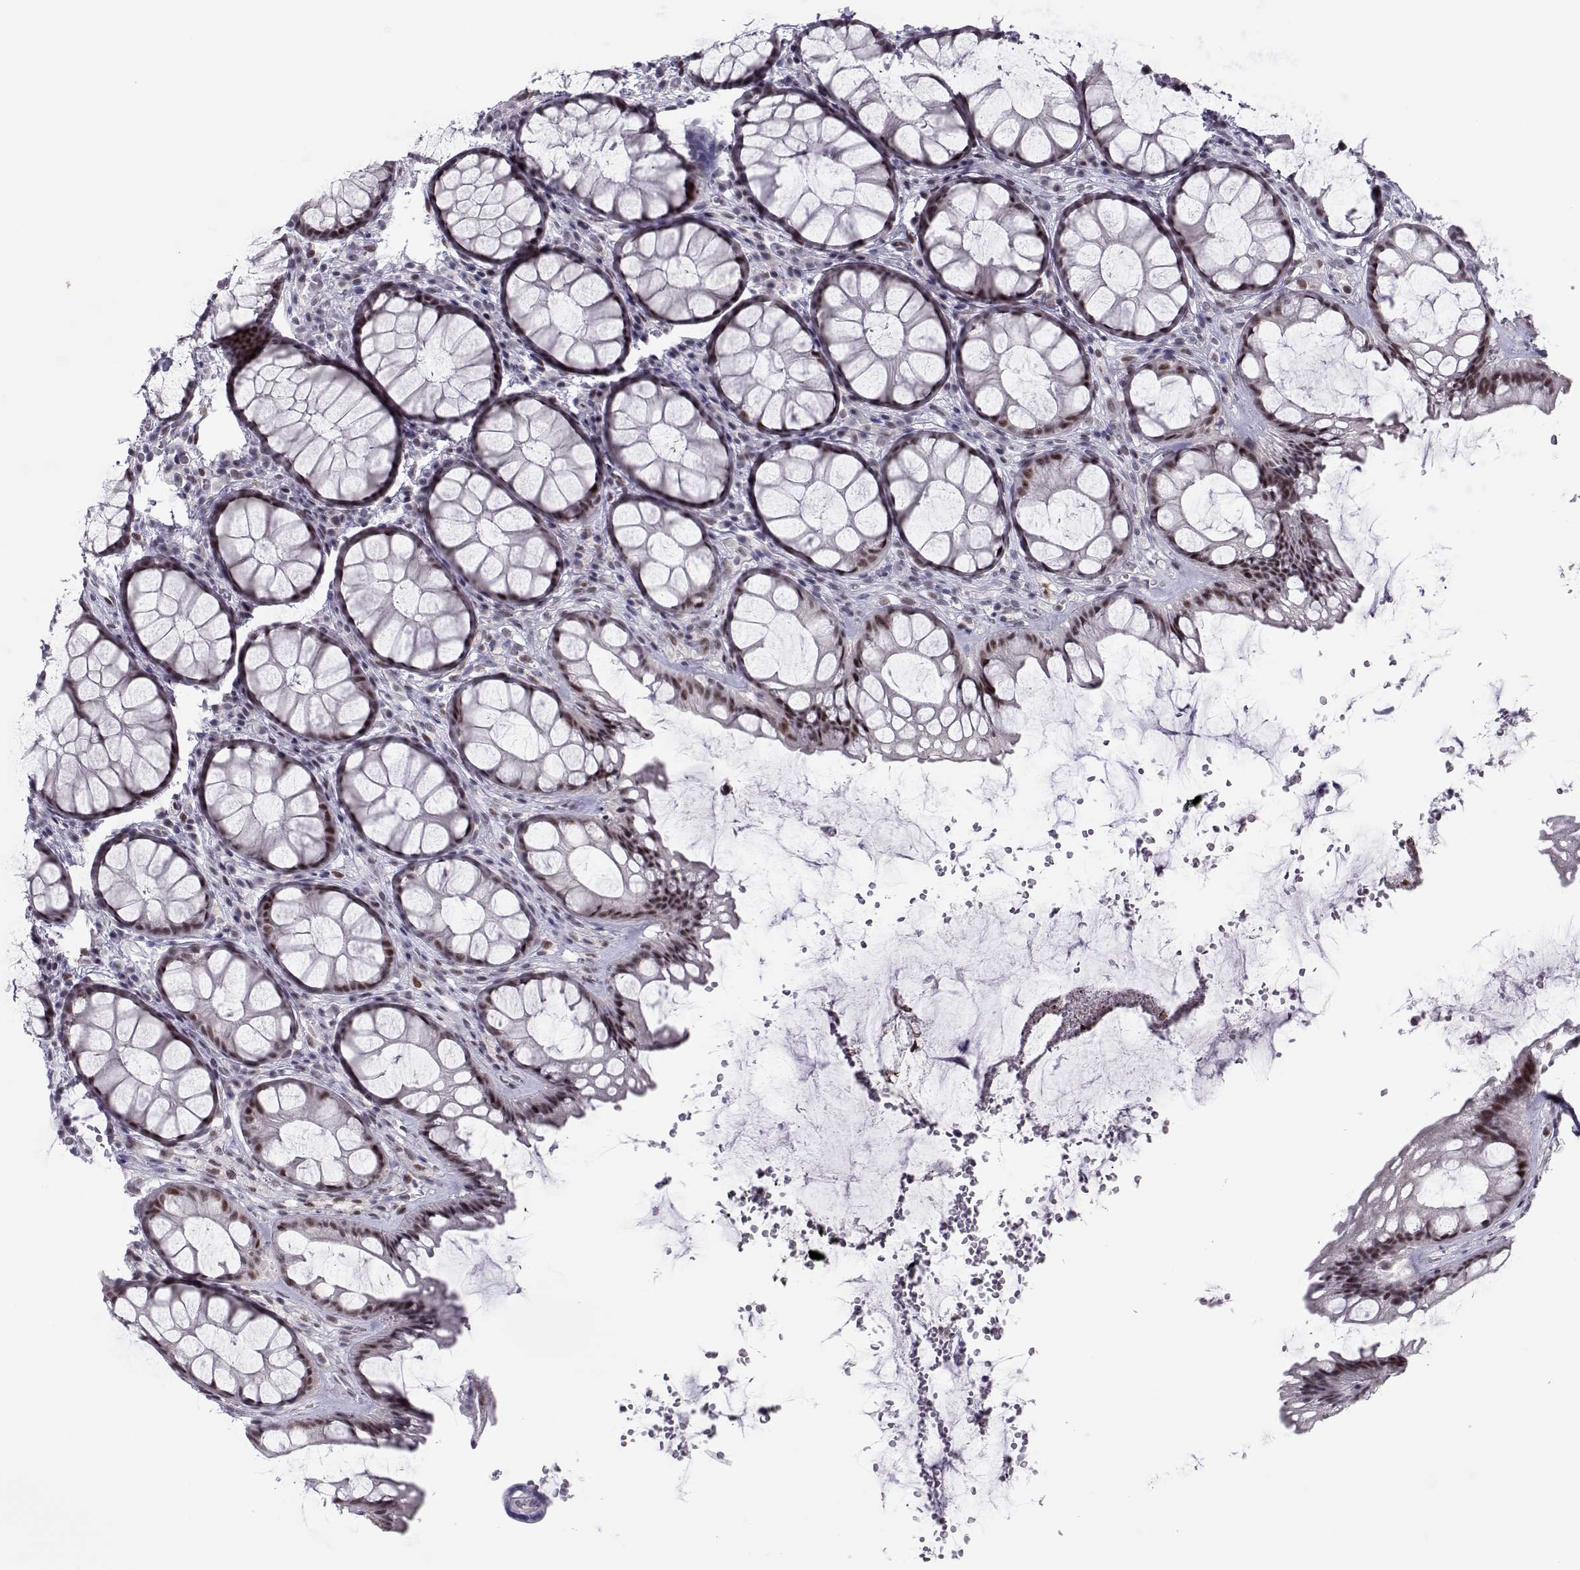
{"staining": {"intensity": "moderate", "quantity": "25%-75%", "location": "nuclear"}, "tissue": "rectum", "cell_type": "Glandular cells", "image_type": "normal", "snomed": [{"axis": "morphology", "description": "Normal tissue, NOS"}, {"axis": "topography", "description": "Rectum"}], "caption": "This micrograph displays unremarkable rectum stained with immunohistochemistry to label a protein in brown. The nuclear of glandular cells show moderate positivity for the protein. Nuclei are counter-stained blue.", "gene": "SIX6", "patient": {"sex": "female", "age": 62}}